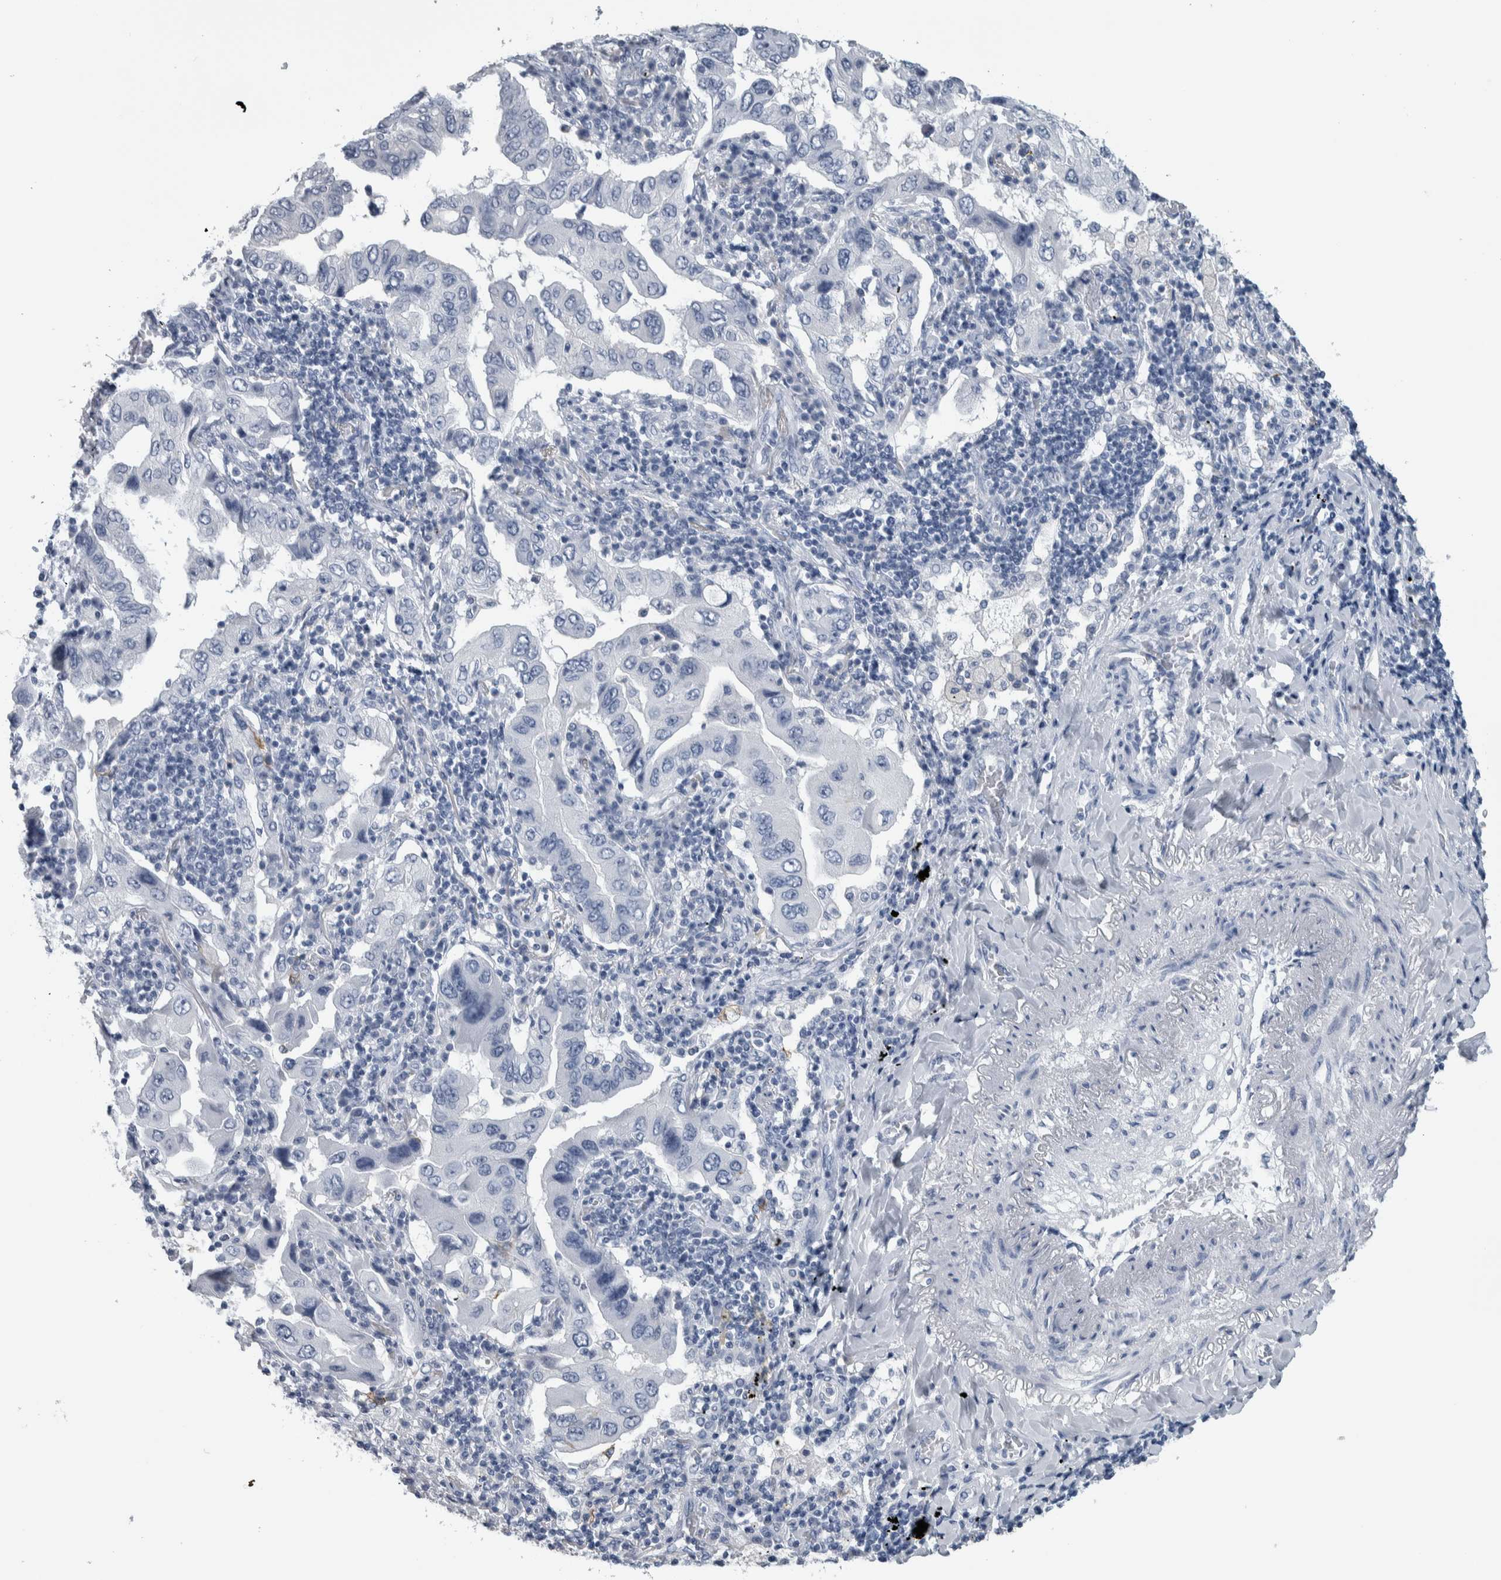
{"staining": {"intensity": "negative", "quantity": "none", "location": "none"}, "tissue": "lung cancer", "cell_type": "Tumor cells", "image_type": "cancer", "snomed": [{"axis": "morphology", "description": "Adenocarcinoma, NOS"}, {"axis": "topography", "description": "Lung"}], "caption": "Protein analysis of lung adenocarcinoma exhibits no significant positivity in tumor cells.", "gene": "CDH17", "patient": {"sex": "female", "age": 65}}